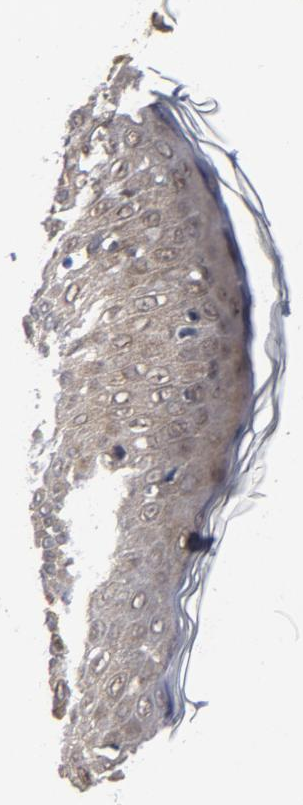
{"staining": {"intensity": "weak", "quantity": ">75%", "location": "cytoplasmic/membranous"}, "tissue": "skin cancer", "cell_type": "Tumor cells", "image_type": "cancer", "snomed": [{"axis": "morphology", "description": "Squamous cell carcinoma, NOS"}, {"axis": "topography", "description": "Skin"}], "caption": "IHC image of skin cancer stained for a protein (brown), which displays low levels of weak cytoplasmic/membranous positivity in about >75% of tumor cells.", "gene": "TRADD", "patient": {"sex": "female", "age": 59}}